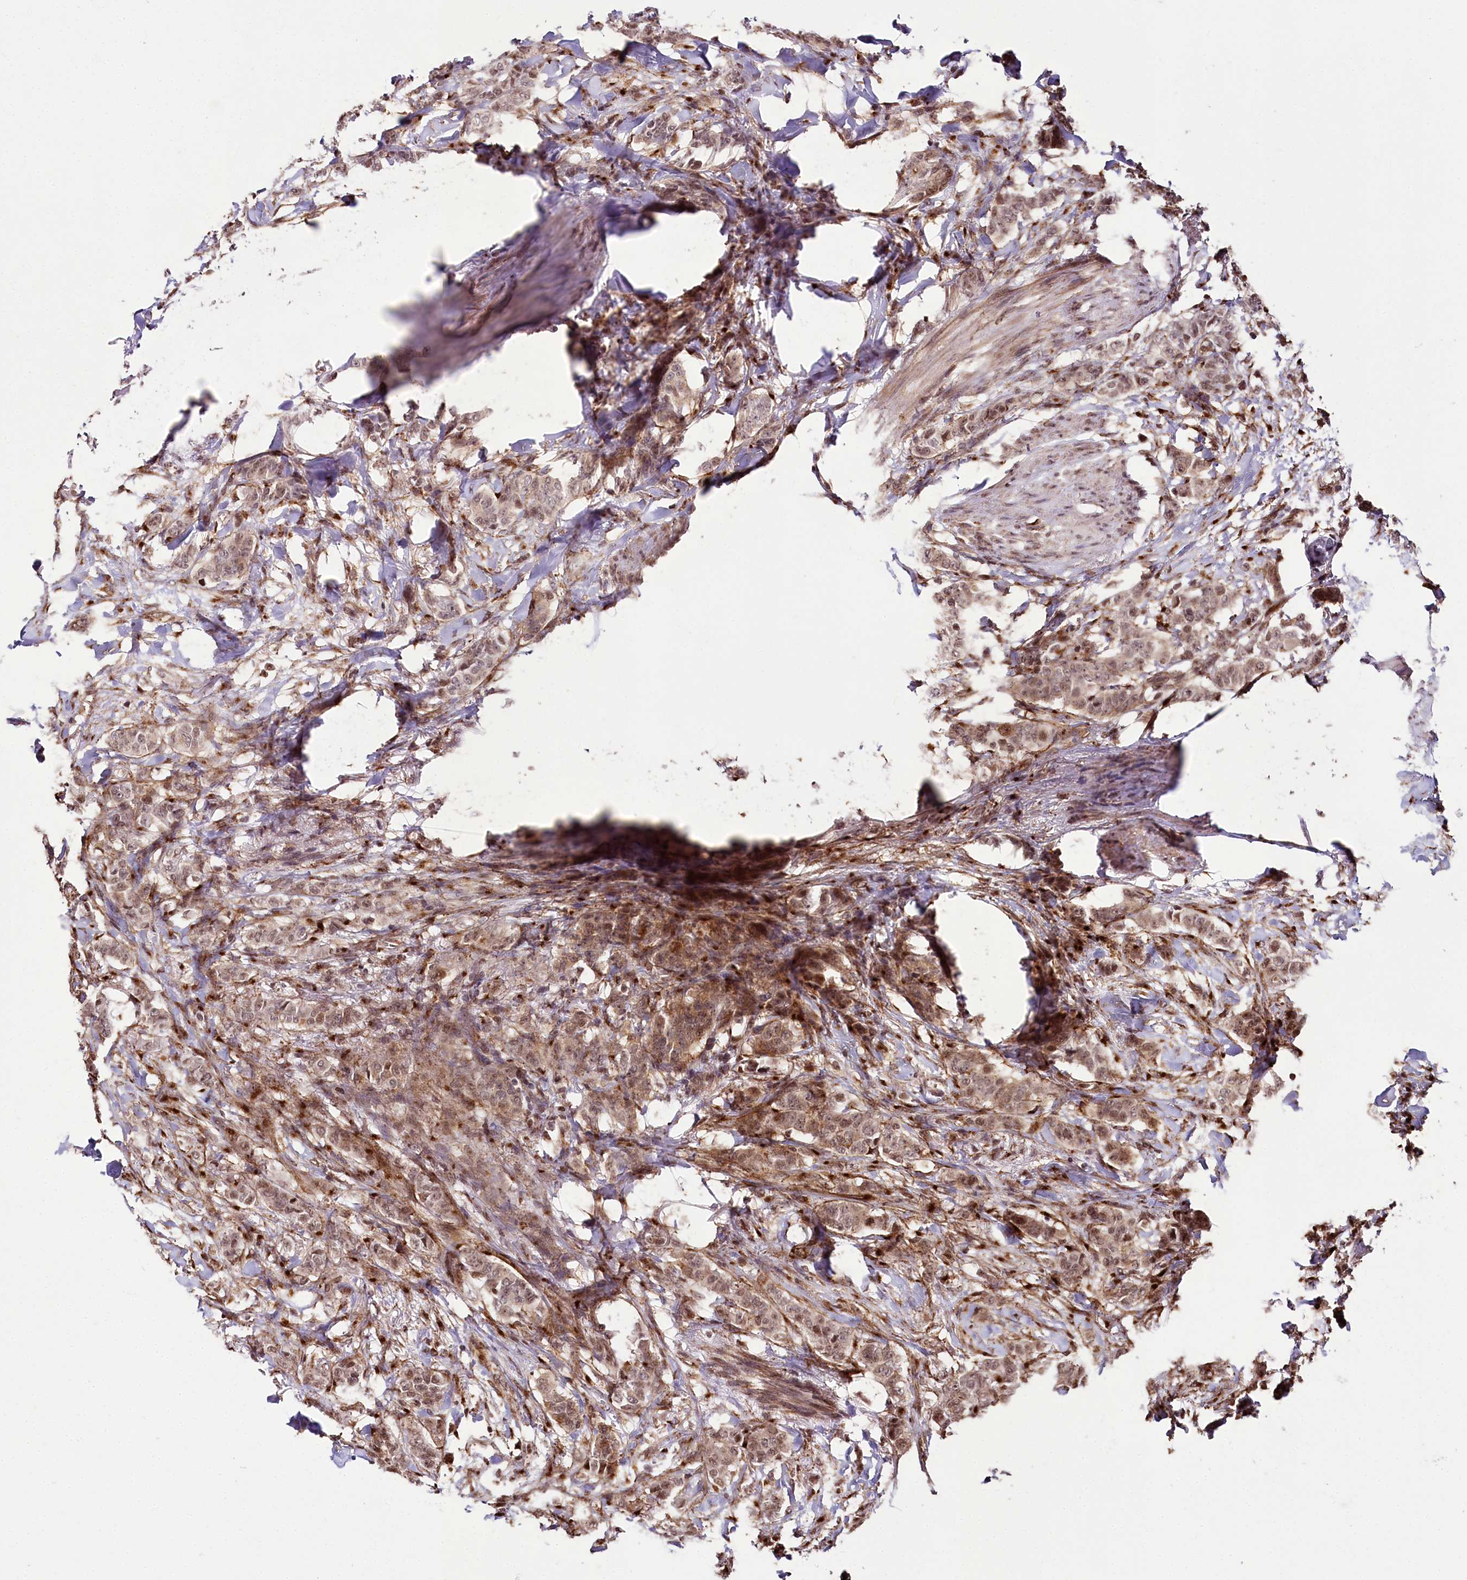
{"staining": {"intensity": "moderate", "quantity": ">75%", "location": "cytoplasmic/membranous,nuclear"}, "tissue": "breast cancer", "cell_type": "Tumor cells", "image_type": "cancer", "snomed": [{"axis": "morphology", "description": "Duct carcinoma"}, {"axis": "topography", "description": "Breast"}], "caption": "IHC image of neoplastic tissue: breast cancer (intraductal carcinoma) stained using immunohistochemistry shows medium levels of moderate protein expression localized specifically in the cytoplasmic/membranous and nuclear of tumor cells, appearing as a cytoplasmic/membranous and nuclear brown color.", "gene": "HOXC8", "patient": {"sex": "female", "age": 40}}